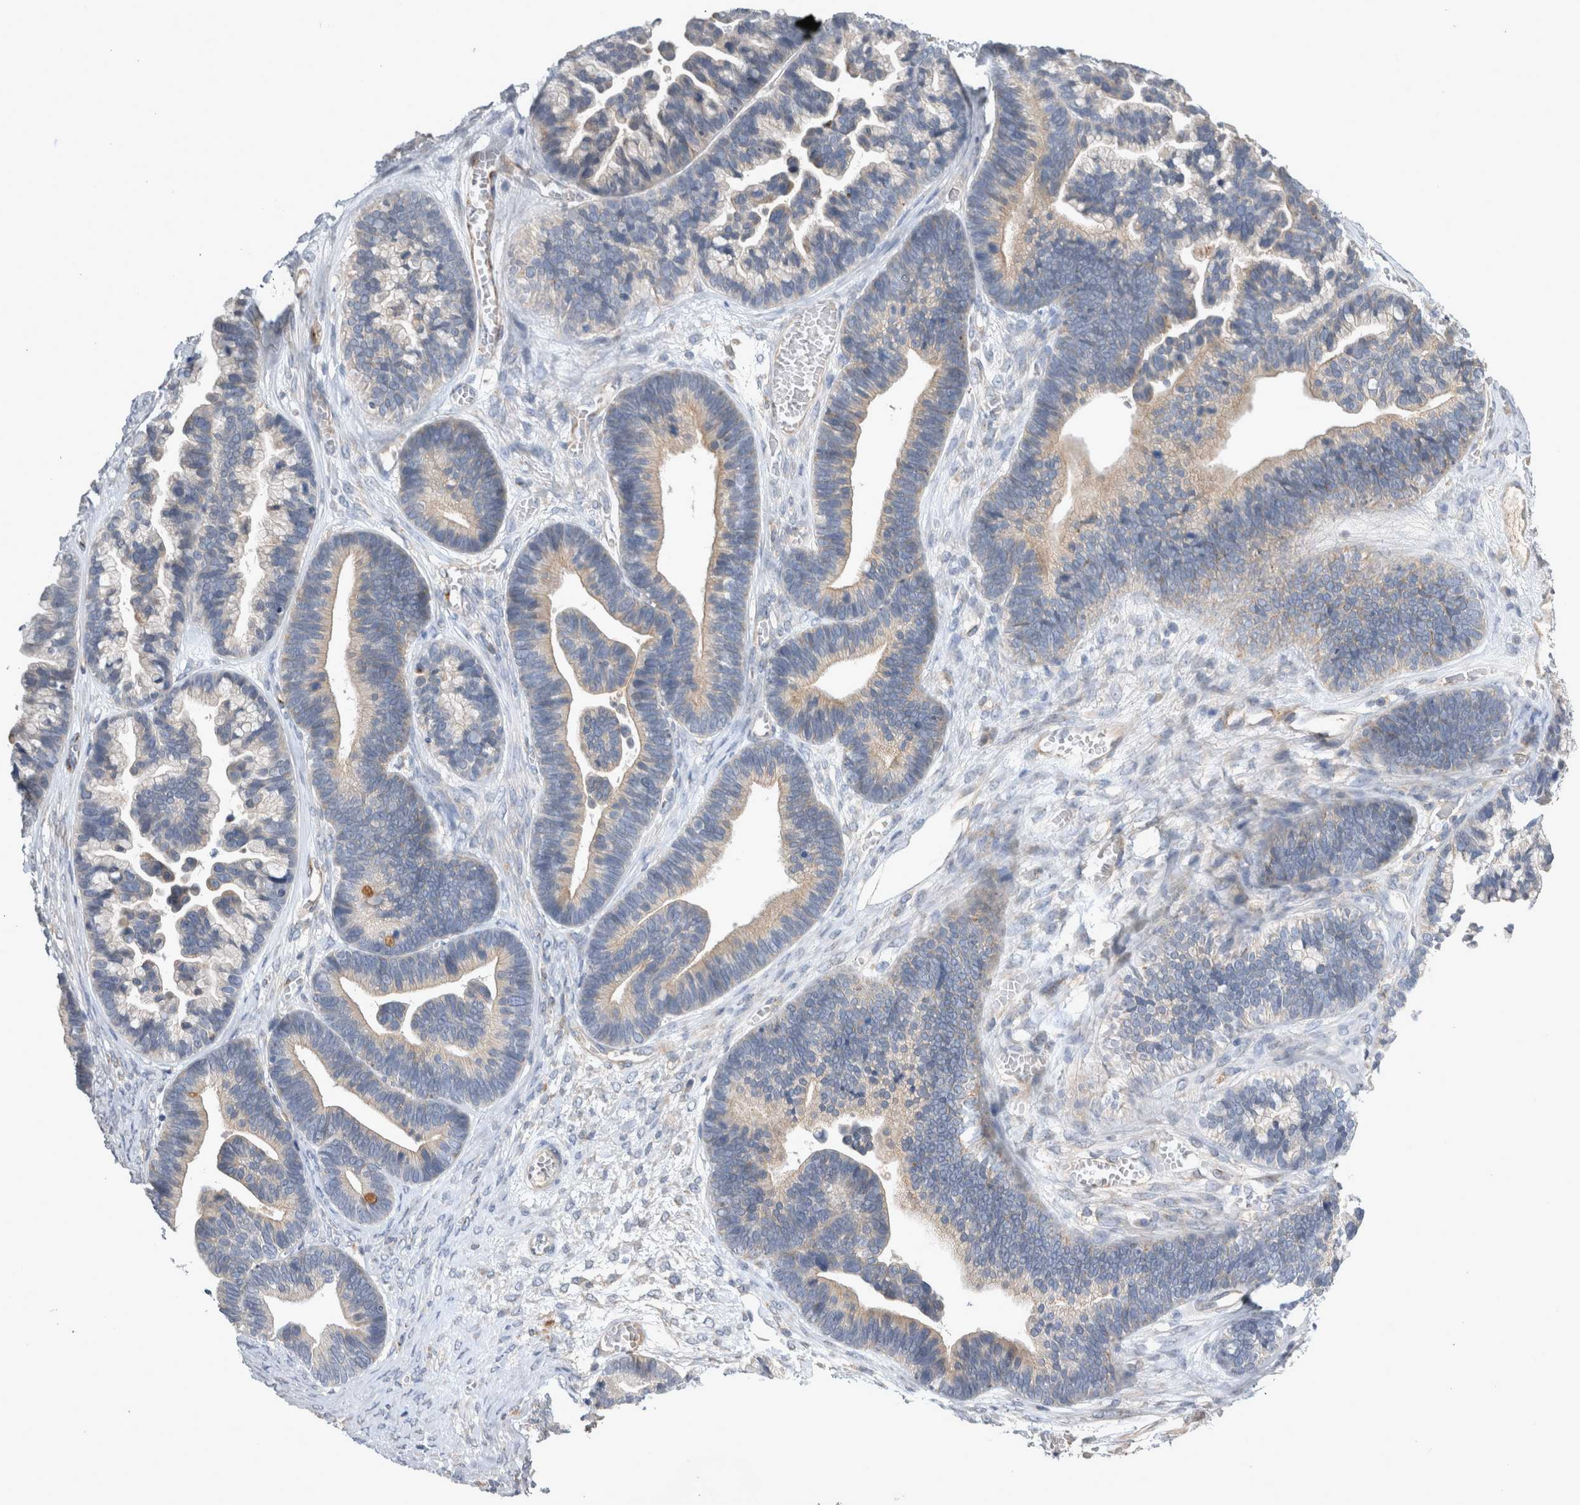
{"staining": {"intensity": "moderate", "quantity": "<25%", "location": "cytoplasmic/membranous"}, "tissue": "ovarian cancer", "cell_type": "Tumor cells", "image_type": "cancer", "snomed": [{"axis": "morphology", "description": "Cystadenocarcinoma, serous, NOS"}, {"axis": "topography", "description": "Ovary"}], "caption": "Moderate cytoplasmic/membranous staining is present in about <25% of tumor cells in serous cystadenocarcinoma (ovarian).", "gene": "SLC22A11", "patient": {"sex": "female", "age": 56}}